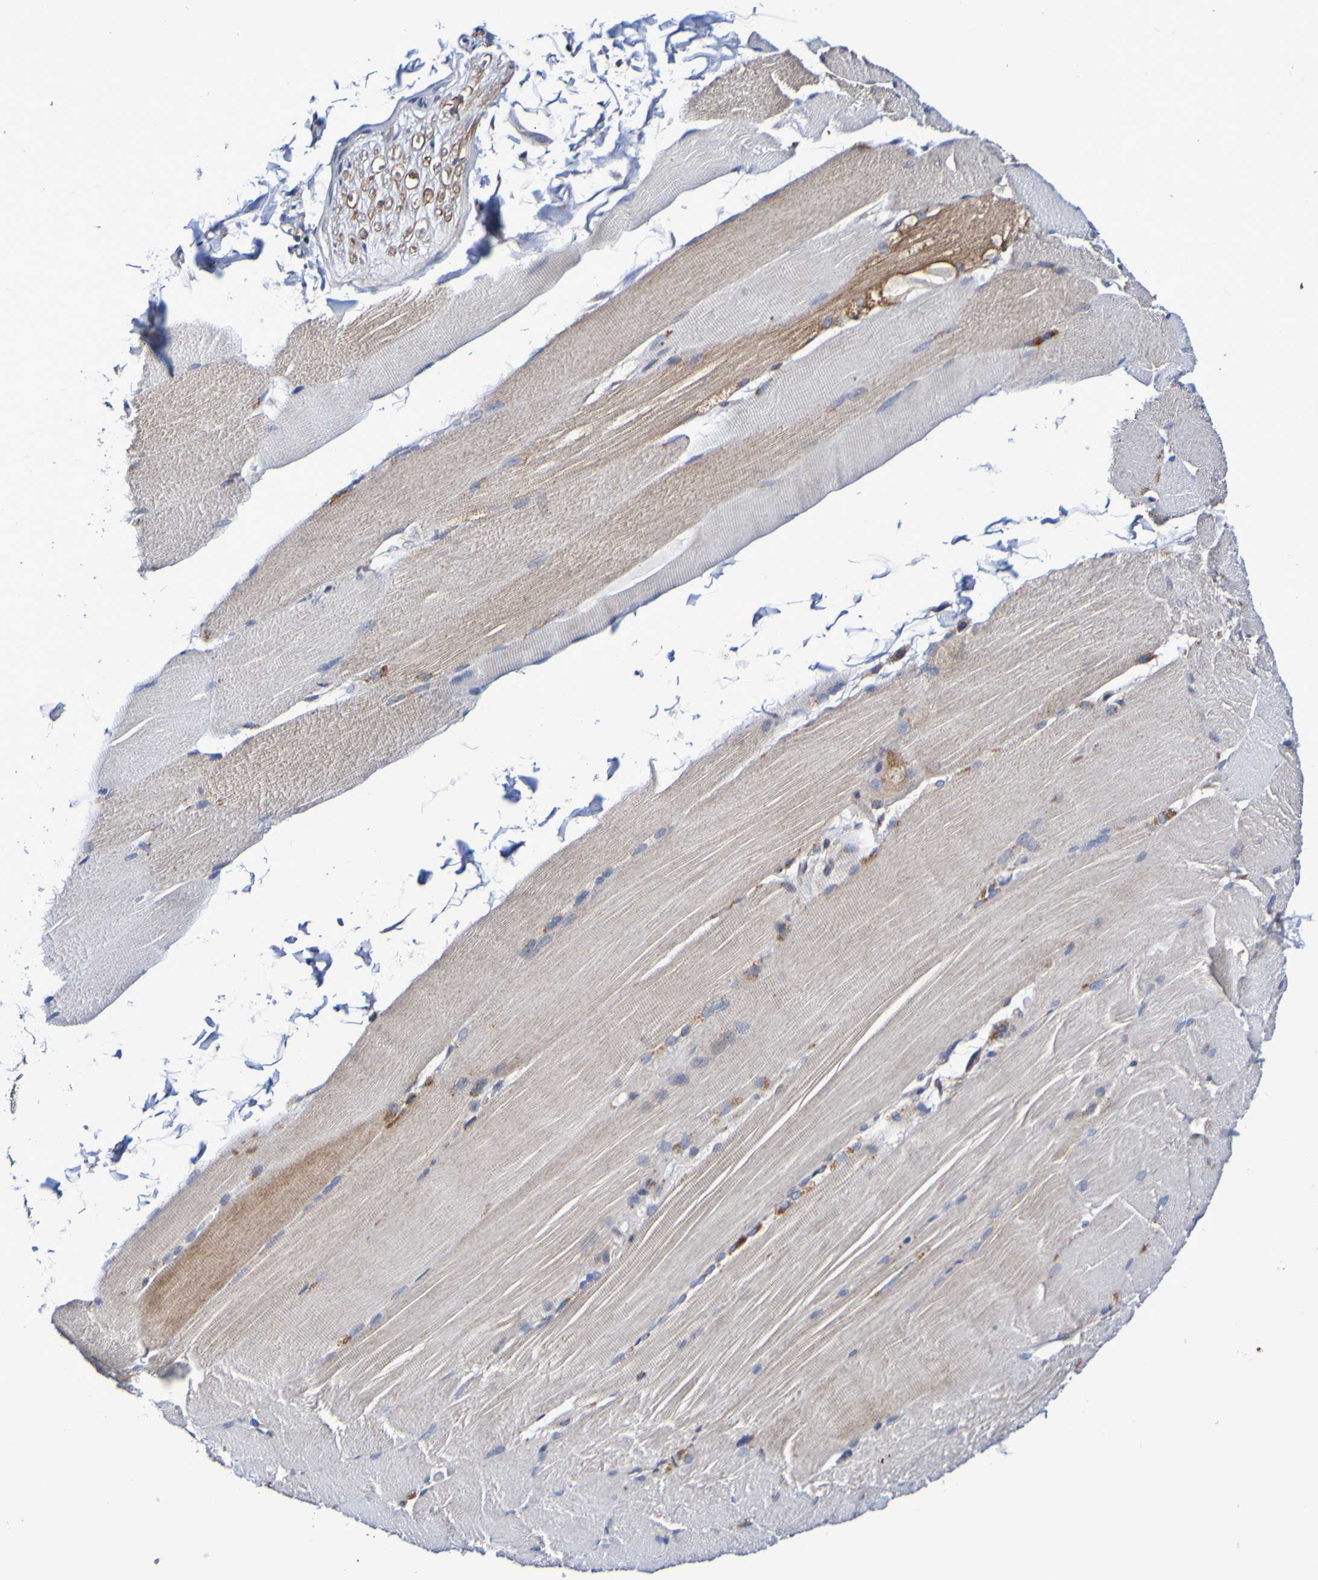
{"staining": {"intensity": "weak", "quantity": "<25%", "location": "cytoplasmic/membranous"}, "tissue": "skeletal muscle", "cell_type": "Myocytes", "image_type": "normal", "snomed": [{"axis": "morphology", "description": "Normal tissue, NOS"}, {"axis": "topography", "description": "Skin"}, {"axis": "topography", "description": "Skeletal muscle"}], "caption": "Histopathology image shows no significant protein expression in myocytes of benign skeletal muscle.", "gene": "GJB1", "patient": {"sex": "male", "age": 83}}